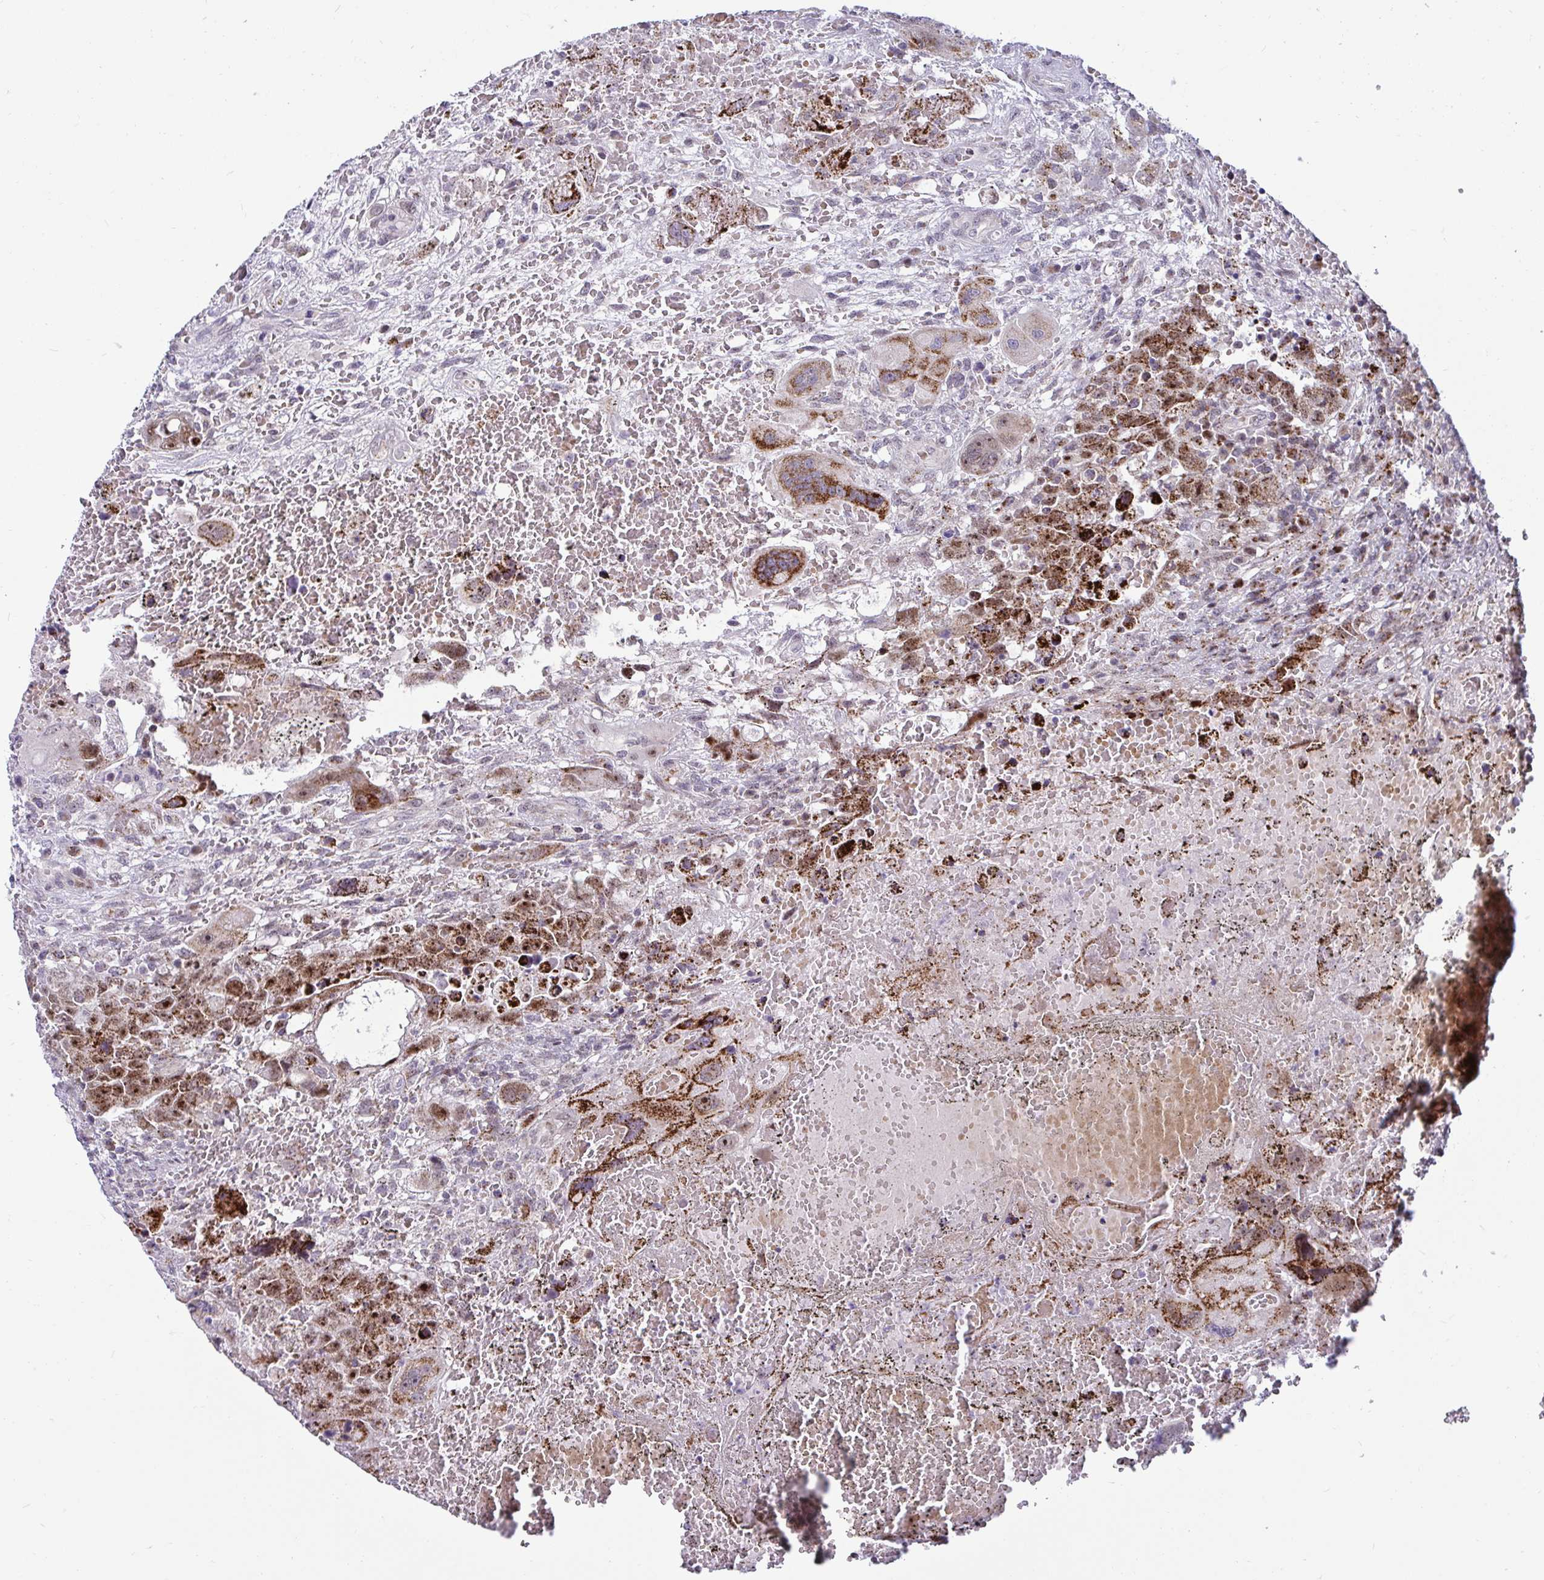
{"staining": {"intensity": "moderate", "quantity": ">75%", "location": "cytoplasmic/membranous"}, "tissue": "testis cancer", "cell_type": "Tumor cells", "image_type": "cancer", "snomed": [{"axis": "morphology", "description": "Carcinoma, Embryonal, NOS"}, {"axis": "topography", "description": "Testis"}], "caption": "Immunohistochemistry (DAB (3,3'-diaminobenzidine)) staining of human testis embryonal carcinoma reveals moderate cytoplasmic/membranous protein expression in approximately >75% of tumor cells.", "gene": "DZIP1", "patient": {"sex": "male", "age": 26}}